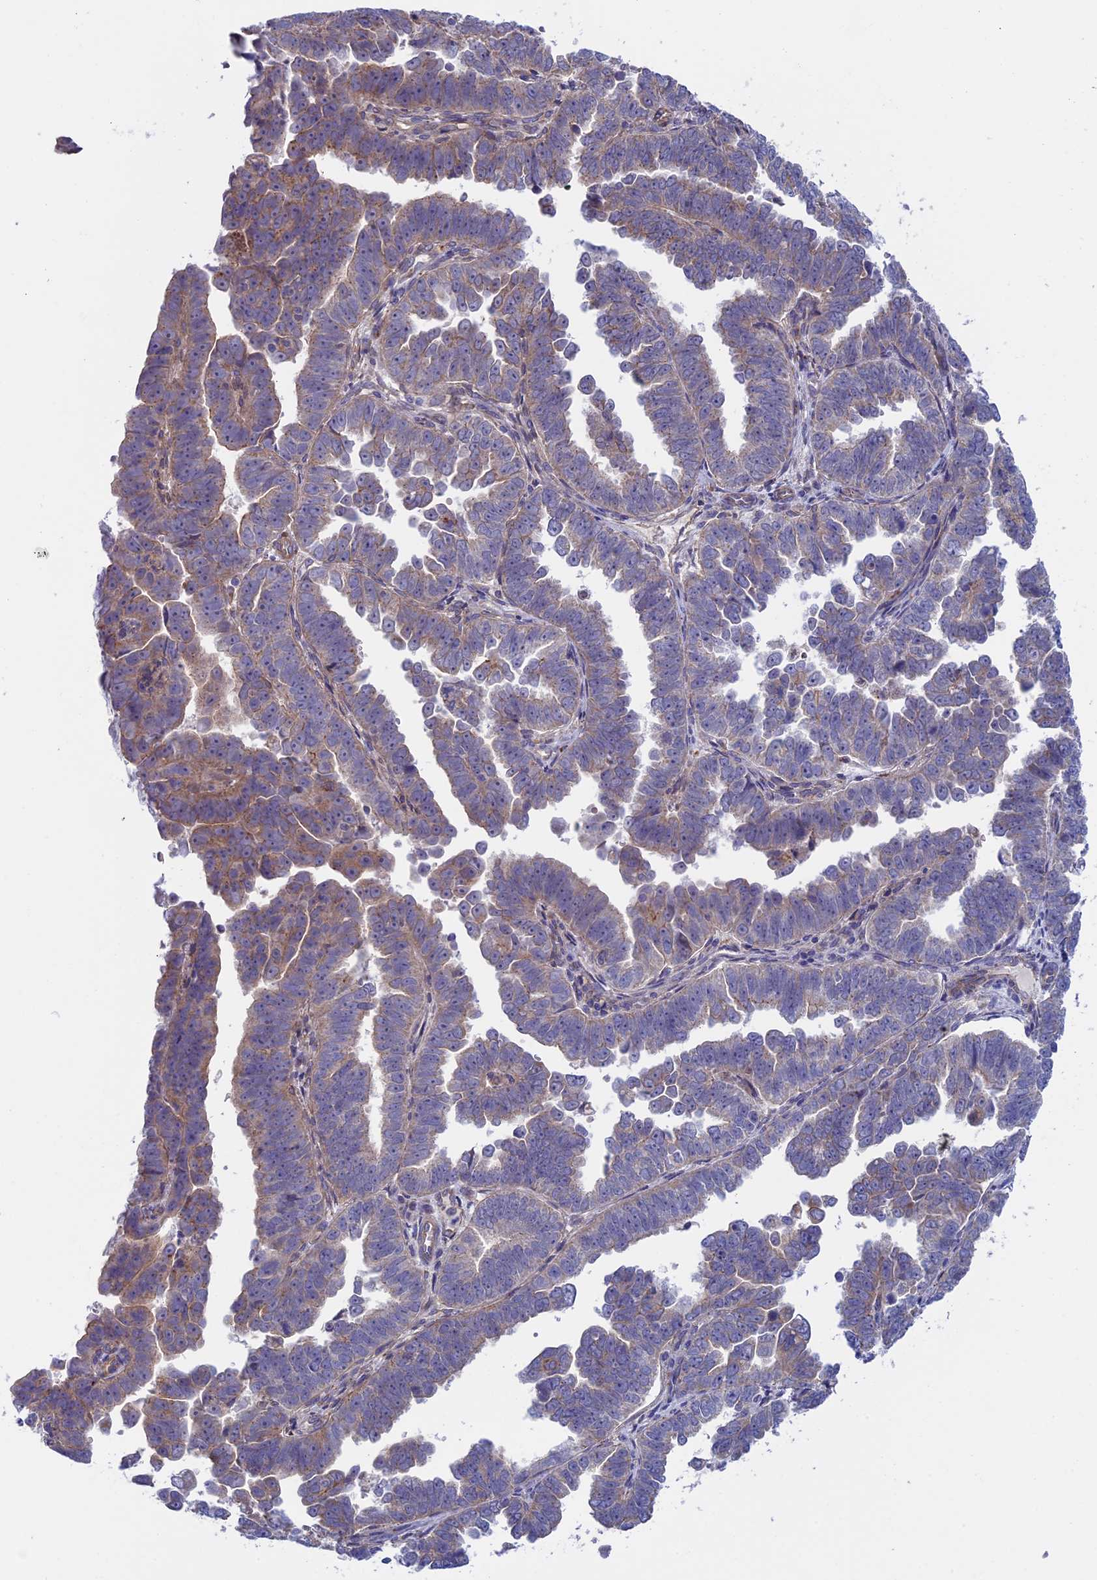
{"staining": {"intensity": "weak", "quantity": "25%-75%", "location": "cytoplasmic/membranous"}, "tissue": "endometrial cancer", "cell_type": "Tumor cells", "image_type": "cancer", "snomed": [{"axis": "morphology", "description": "Adenocarcinoma, NOS"}, {"axis": "topography", "description": "Endometrium"}], "caption": "Tumor cells show low levels of weak cytoplasmic/membranous positivity in about 25%-75% of cells in endometrial cancer (adenocarcinoma). The staining was performed using DAB to visualize the protein expression in brown, while the nuclei were stained in blue with hematoxylin (Magnification: 20x).", "gene": "ETFDH", "patient": {"sex": "female", "age": 75}}